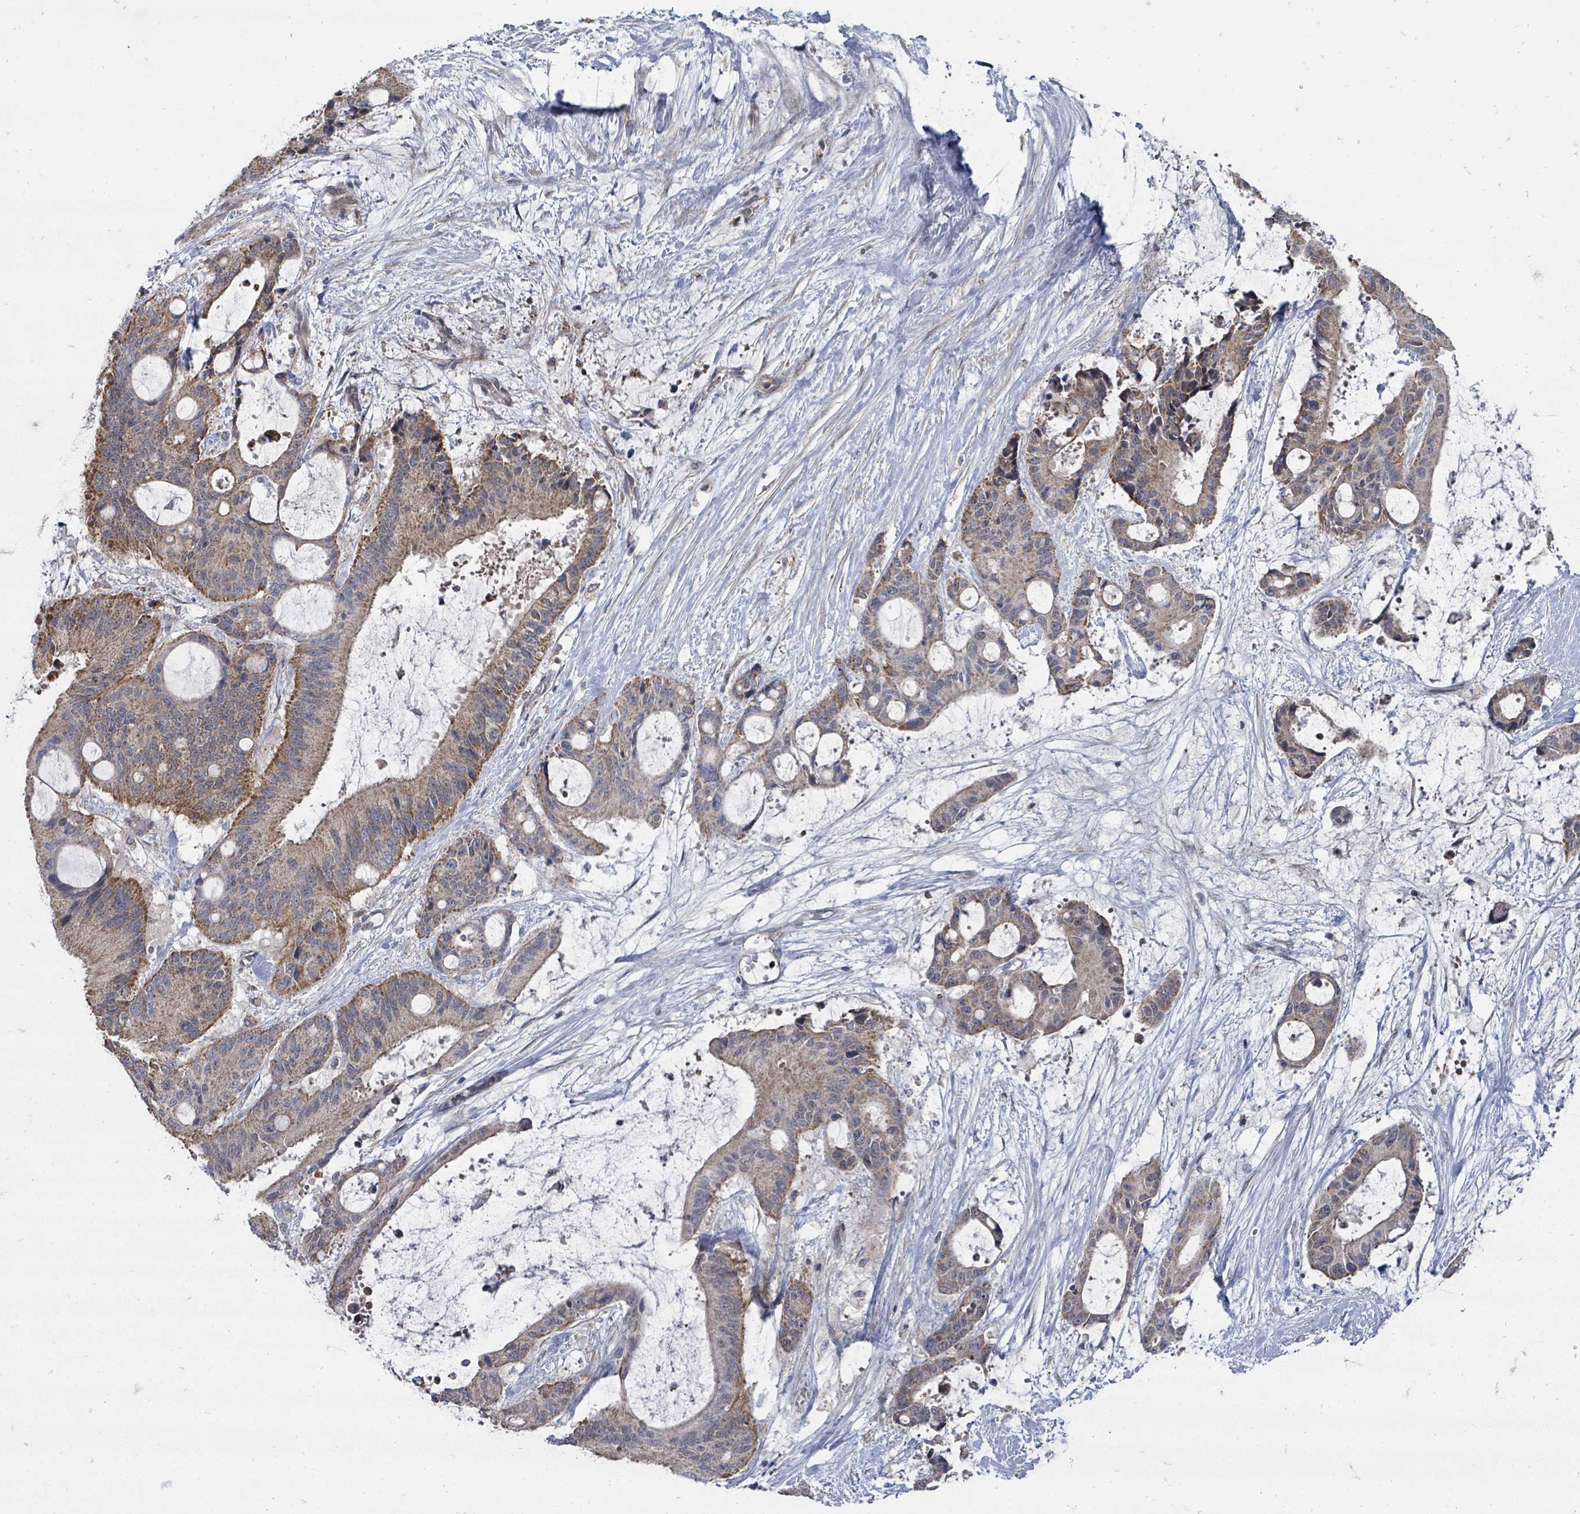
{"staining": {"intensity": "moderate", "quantity": "<25%", "location": "cytoplasmic/membranous"}, "tissue": "liver cancer", "cell_type": "Tumor cells", "image_type": "cancer", "snomed": [{"axis": "morphology", "description": "Normal tissue, NOS"}, {"axis": "morphology", "description": "Cholangiocarcinoma"}, {"axis": "topography", "description": "Liver"}, {"axis": "topography", "description": "Peripheral nerve tissue"}], "caption": "A low amount of moderate cytoplasmic/membranous expression is identified in approximately <25% of tumor cells in liver cancer (cholangiocarcinoma) tissue.", "gene": "MAGOHB", "patient": {"sex": "female", "age": 73}}